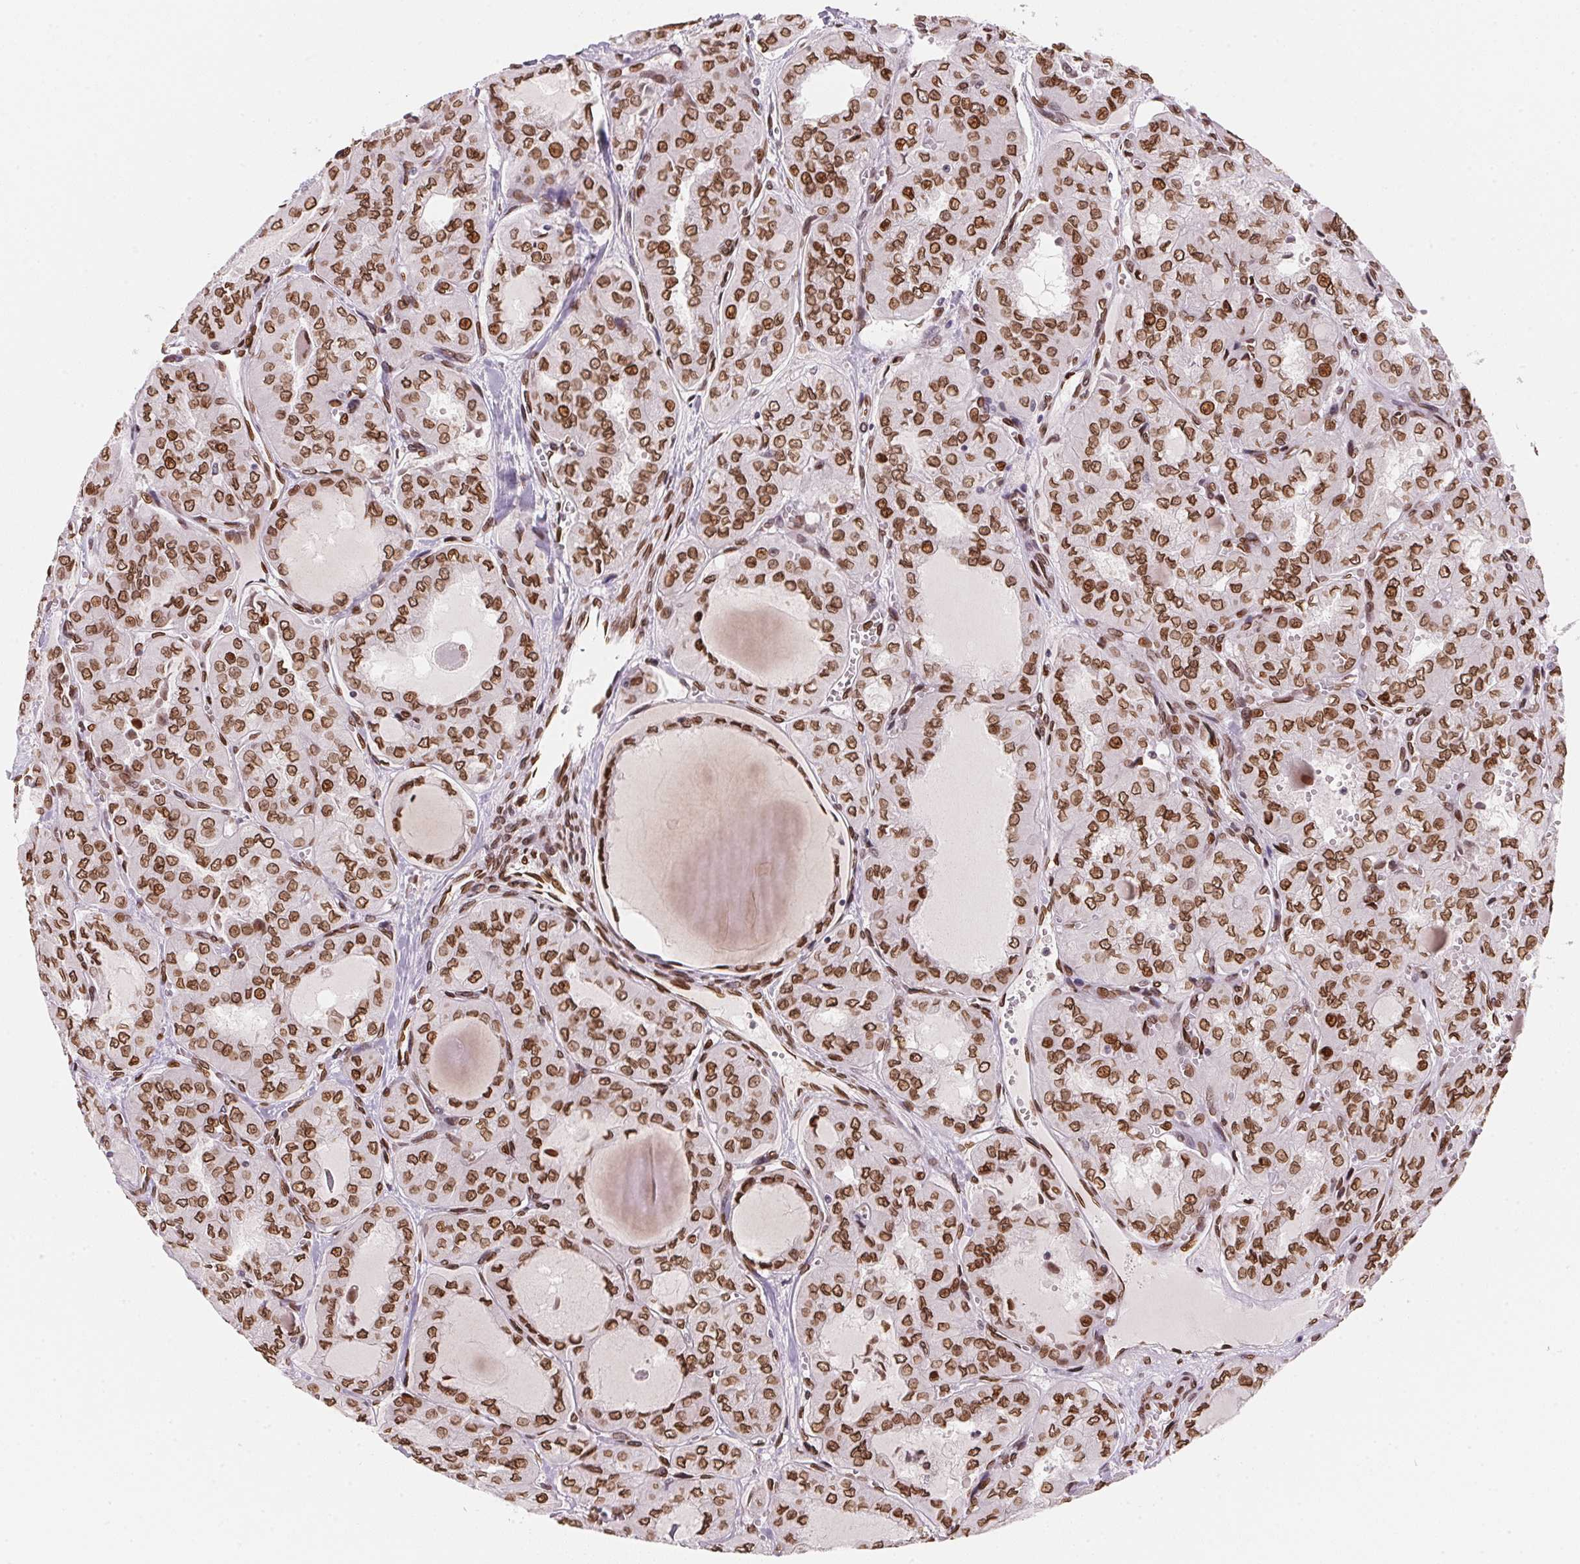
{"staining": {"intensity": "strong", "quantity": ">75%", "location": "cytoplasmic/membranous,nuclear"}, "tissue": "thyroid cancer", "cell_type": "Tumor cells", "image_type": "cancer", "snomed": [{"axis": "morphology", "description": "Papillary adenocarcinoma, NOS"}, {"axis": "topography", "description": "Thyroid gland"}], "caption": "An immunohistochemistry micrograph of tumor tissue is shown. Protein staining in brown labels strong cytoplasmic/membranous and nuclear positivity in thyroid papillary adenocarcinoma within tumor cells.", "gene": "SAP30BP", "patient": {"sex": "male", "age": 20}}